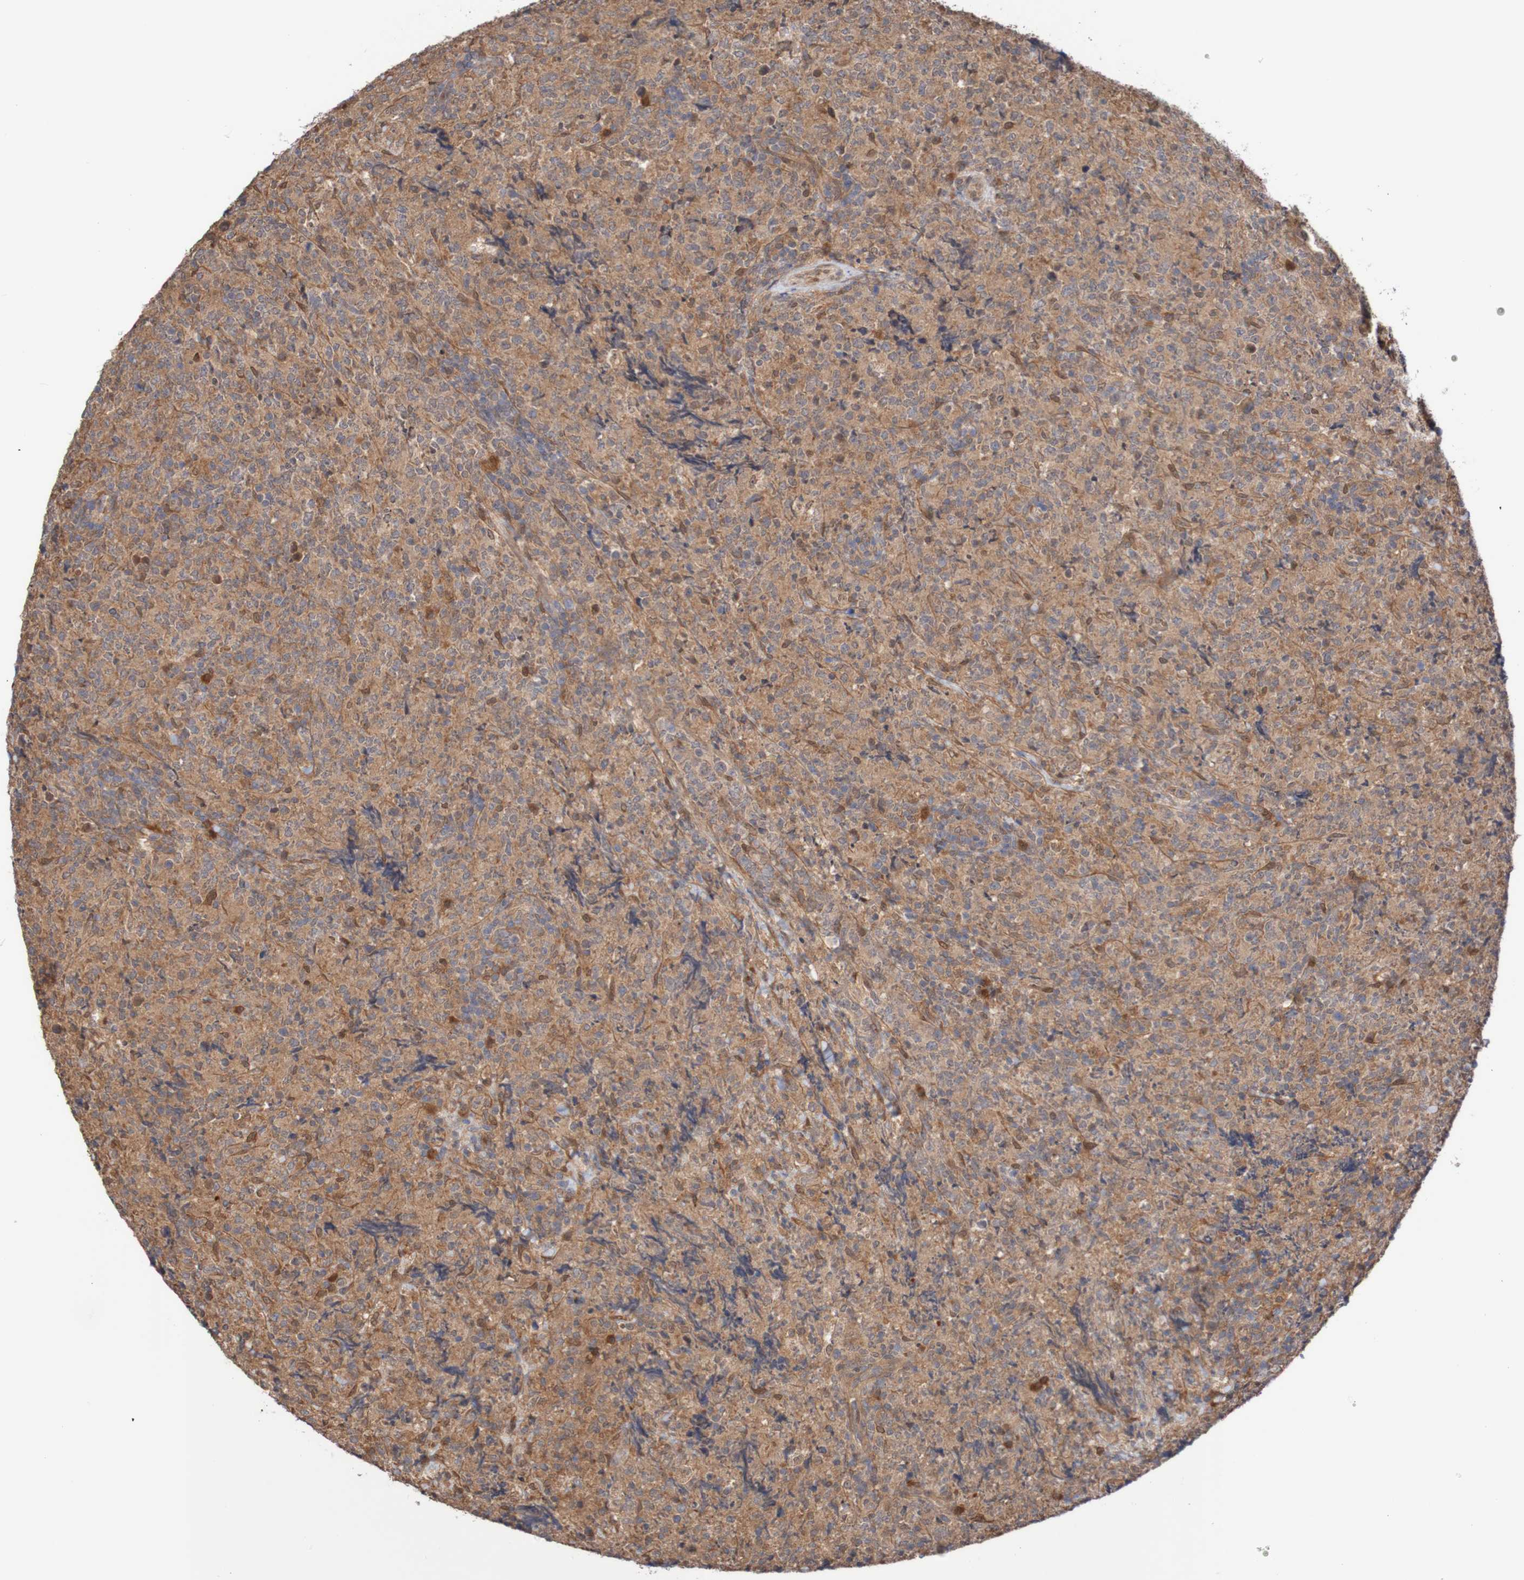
{"staining": {"intensity": "moderate", "quantity": "25%-75%", "location": "cytoplasmic/membranous"}, "tissue": "lymphoma", "cell_type": "Tumor cells", "image_type": "cancer", "snomed": [{"axis": "morphology", "description": "Malignant lymphoma, non-Hodgkin's type, High grade"}, {"axis": "topography", "description": "Tonsil"}], "caption": "There is medium levels of moderate cytoplasmic/membranous positivity in tumor cells of lymphoma, as demonstrated by immunohistochemical staining (brown color).", "gene": "PHPT1", "patient": {"sex": "female", "age": 36}}